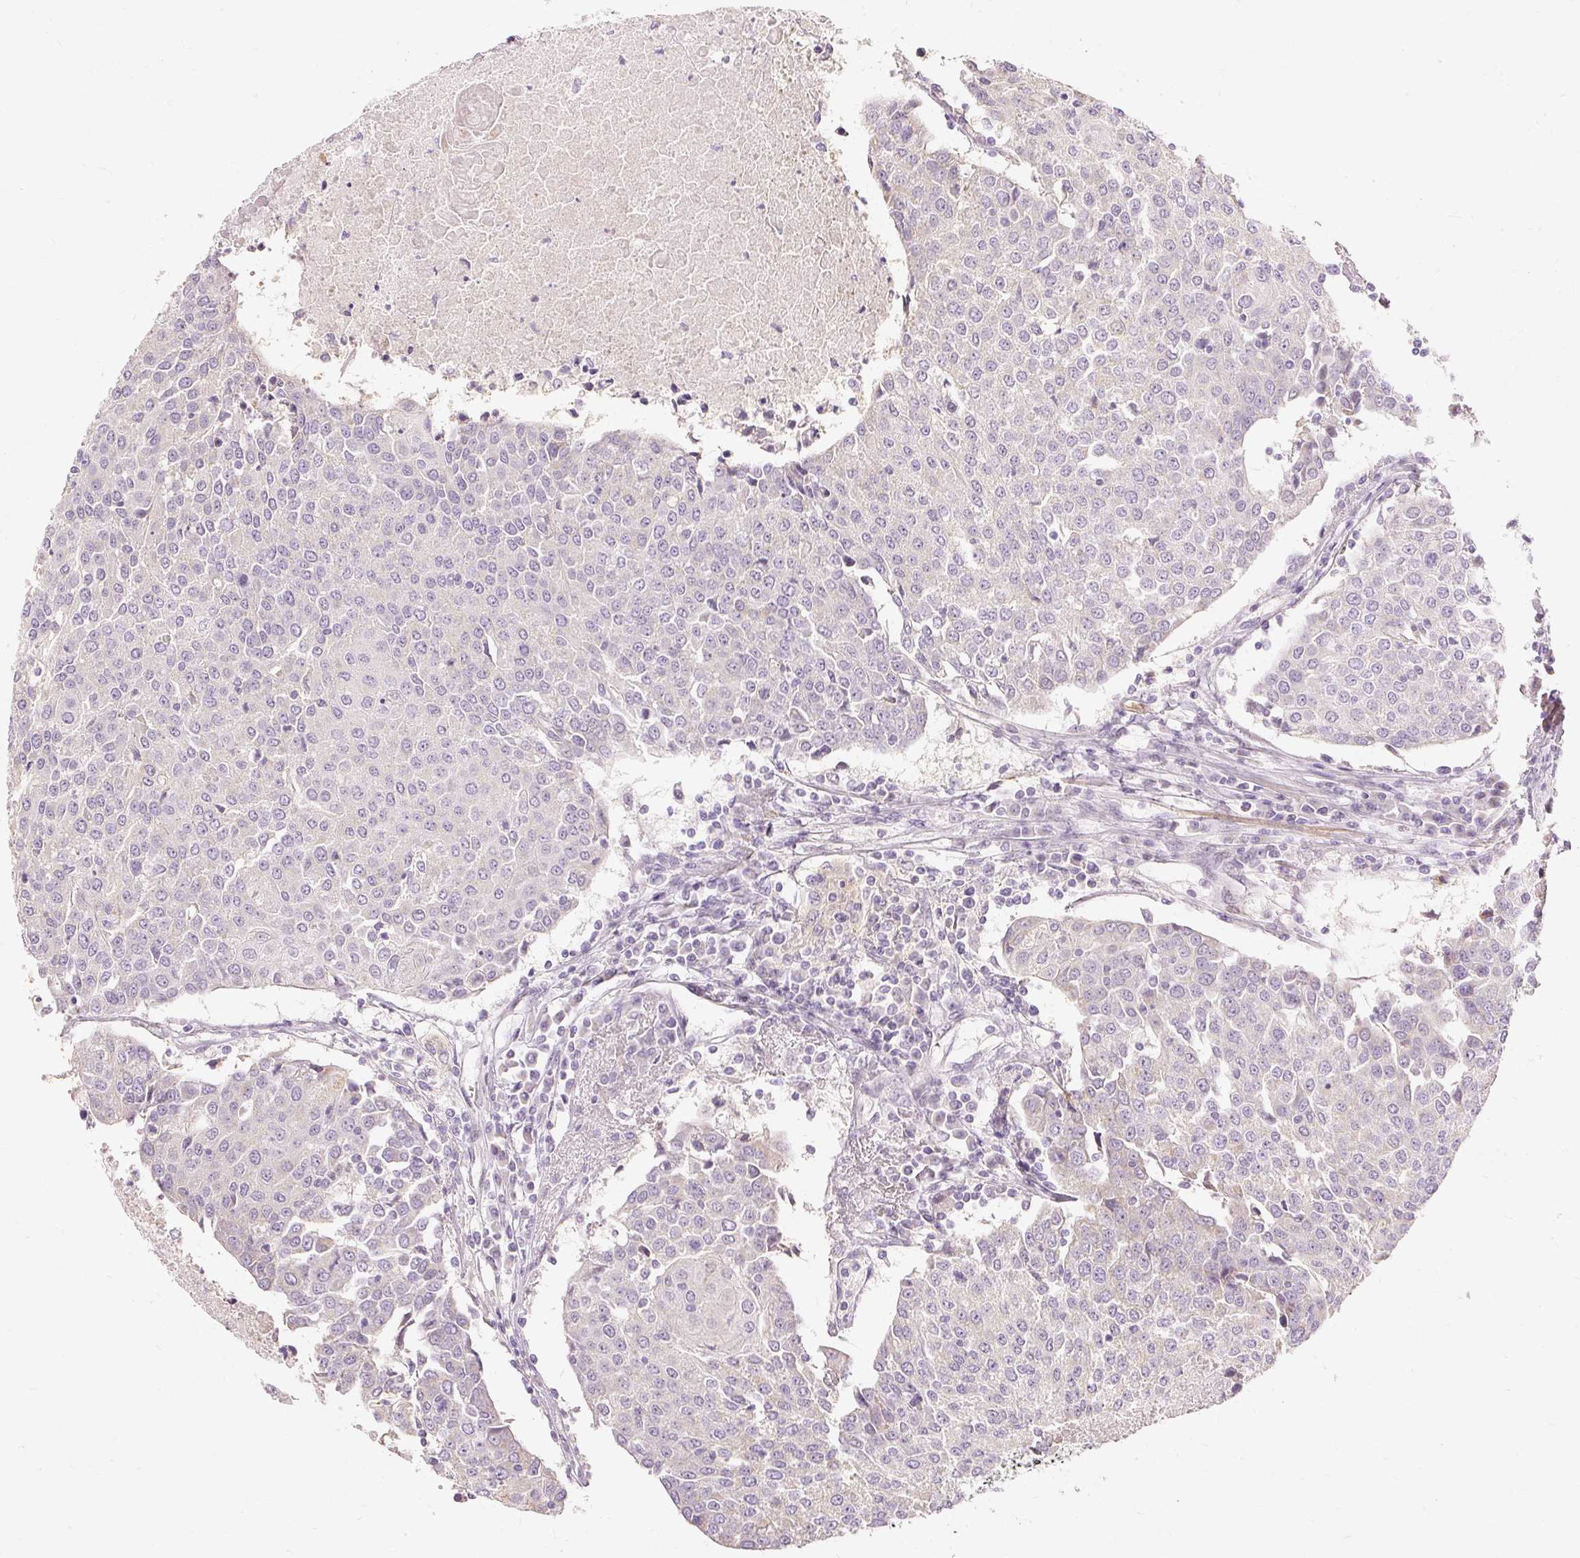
{"staining": {"intensity": "negative", "quantity": "none", "location": "none"}, "tissue": "urothelial cancer", "cell_type": "Tumor cells", "image_type": "cancer", "snomed": [{"axis": "morphology", "description": "Urothelial carcinoma, High grade"}, {"axis": "topography", "description": "Urinary bladder"}], "caption": "There is no significant positivity in tumor cells of urothelial cancer. (DAB IHC, high magnification).", "gene": "CAPN3", "patient": {"sex": "female", "age": 85}}